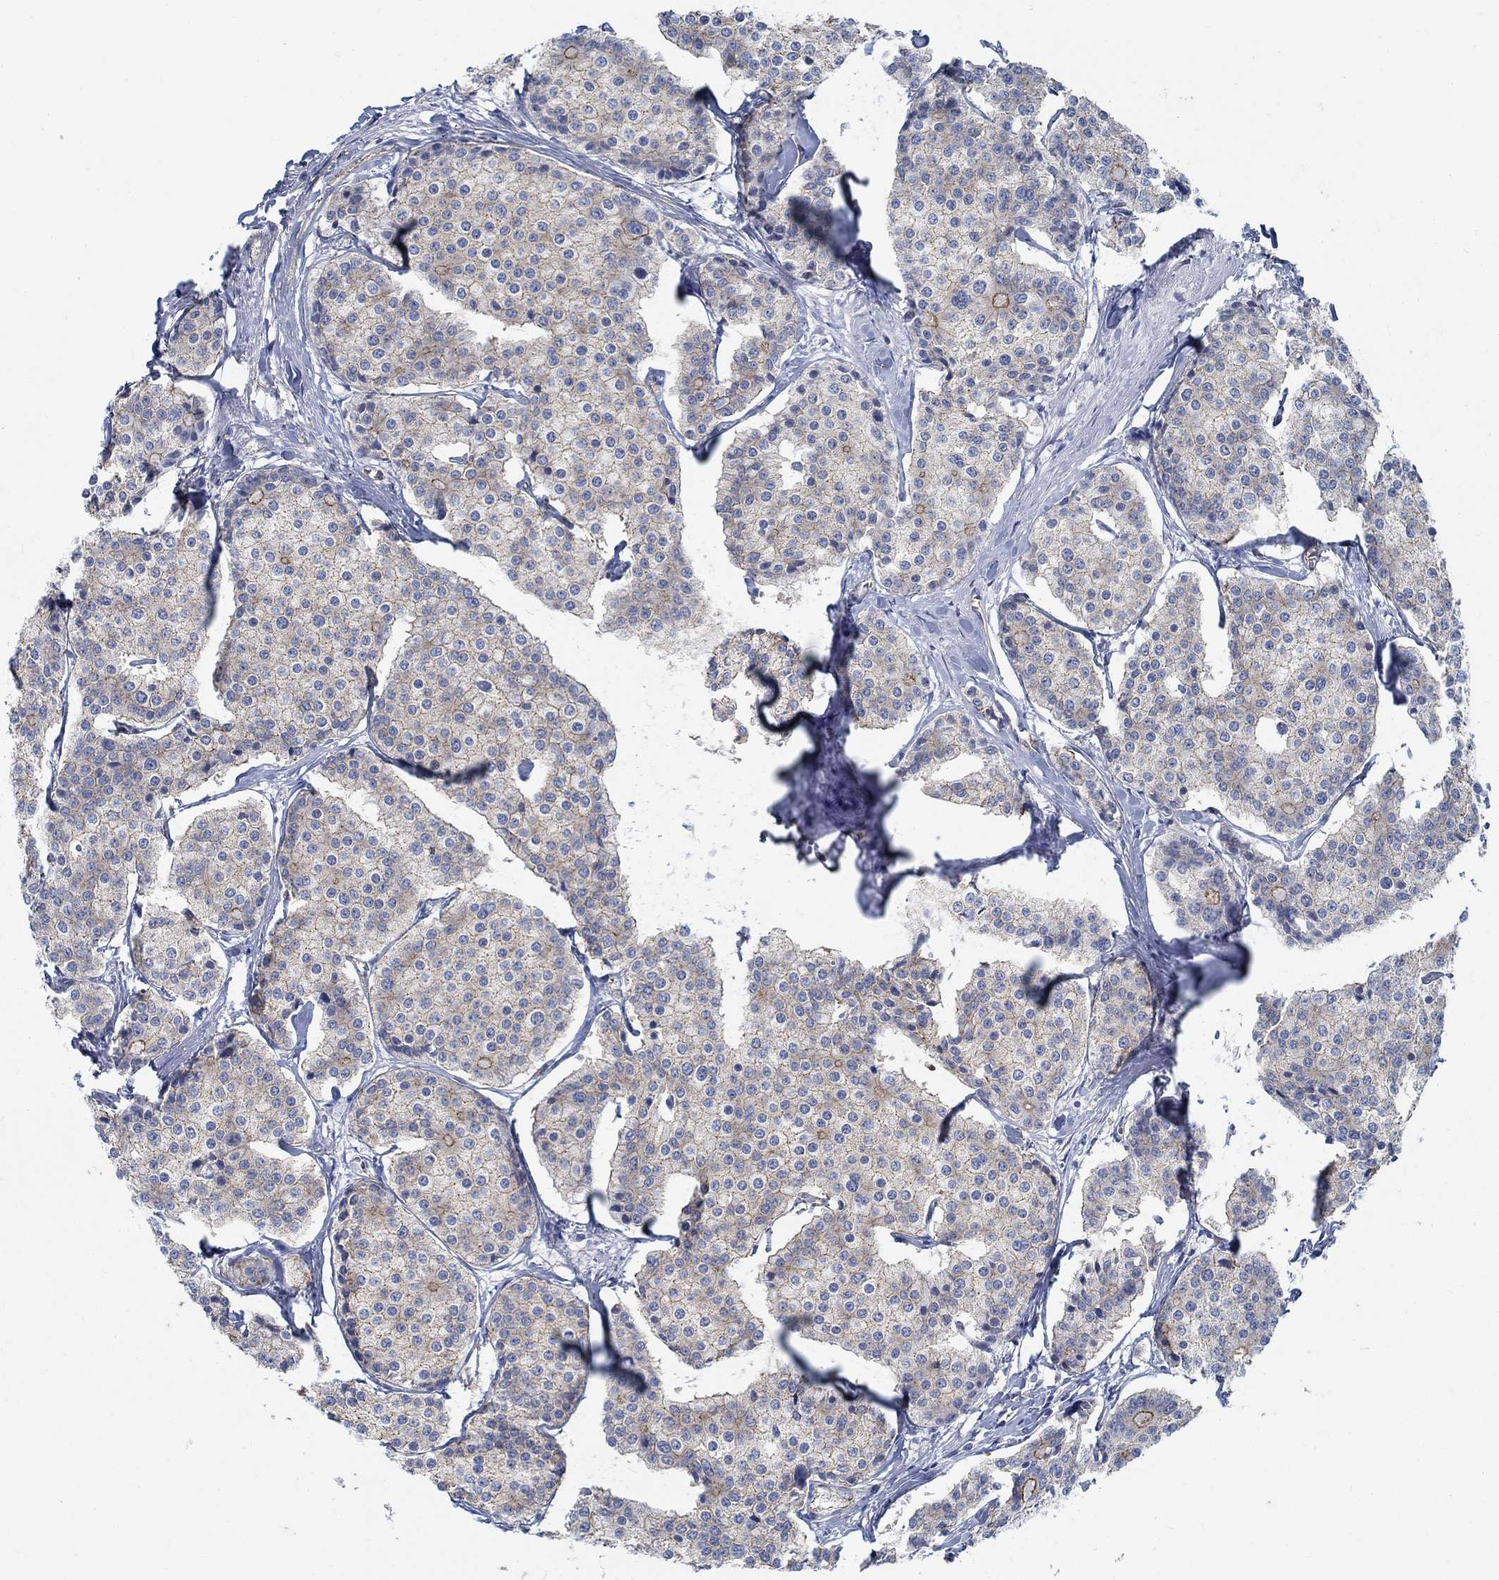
{"staining": {"intensity": "weak", "quantity": "25%-75%", "location": "cytoplasmic/membranous"}, "tissue": "carcinoid", "cell_type": "Tumor cells", "image_type": "cancer", "snomed": [{"axis": "morphology", "description": "Carcinoid, malignant, NOS"}, {"axis": "topography", "description": "Small intestine"}], "caption": "Protein analysis of carcinoid tissue shows weak cytoplasmic/membranous positivity in approximately 25%-75% of tumor cells.", "gene": "TMEM198", "patient": {"sex": "female", "age": 65}}